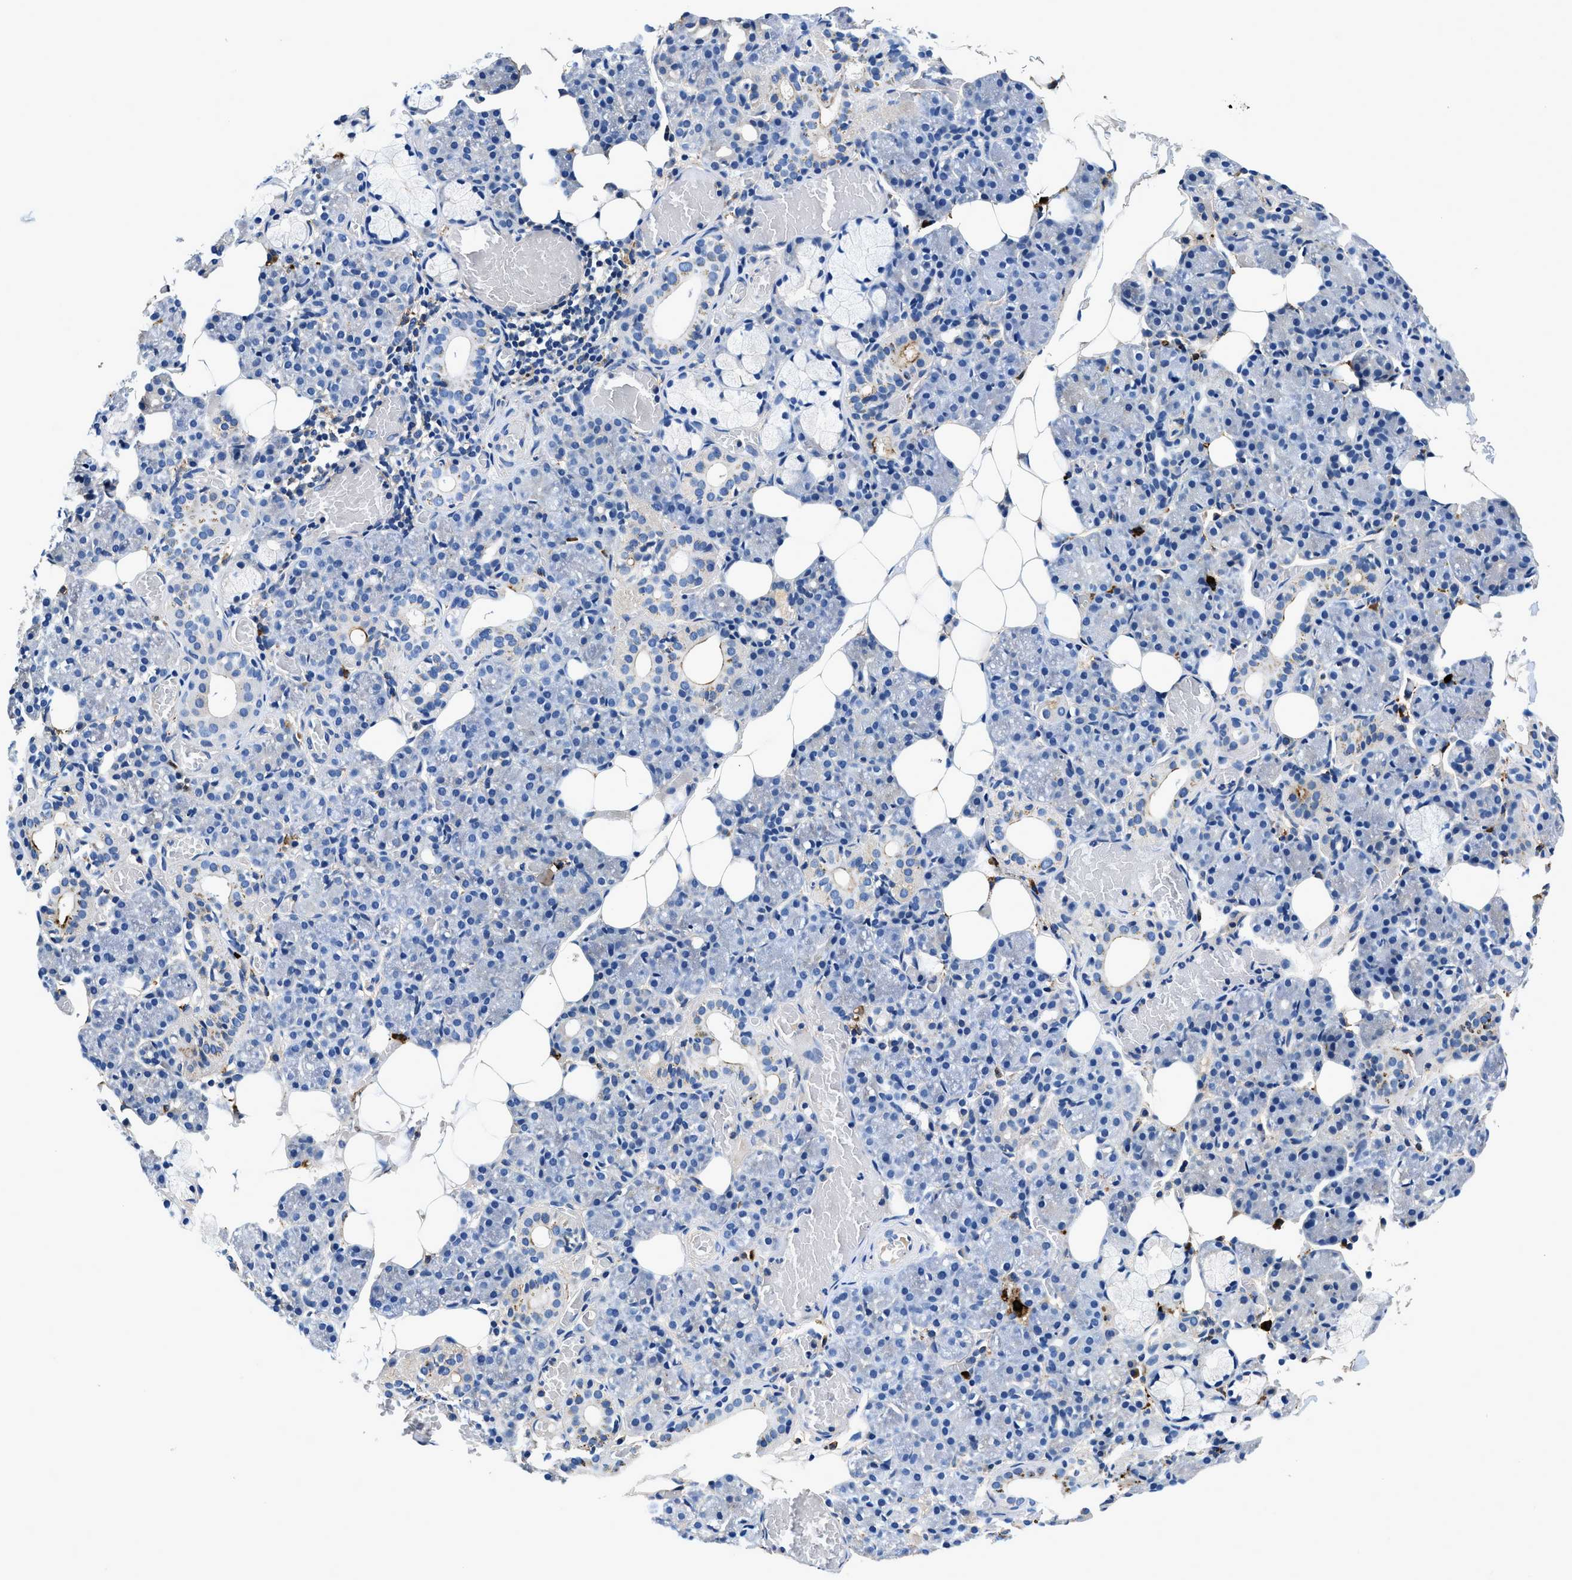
{"staining": {"intensity": "negative", "quantity": "none", "location": "none"}, "tissue": "salivary gland", "cell_type": "Glandular cells", "image_type": "normal", "snomed": [{"axis": "morphology", "description": "Normal tissue, NOS"}, {"axis": "topography", "description": "Salivary gland"}], "caption": "Glandular cells are negative for brown protein staining in unremarkable salivary gland.", "gene": "ZFAND3", "patient": {"sex": "male", "age": 63}}